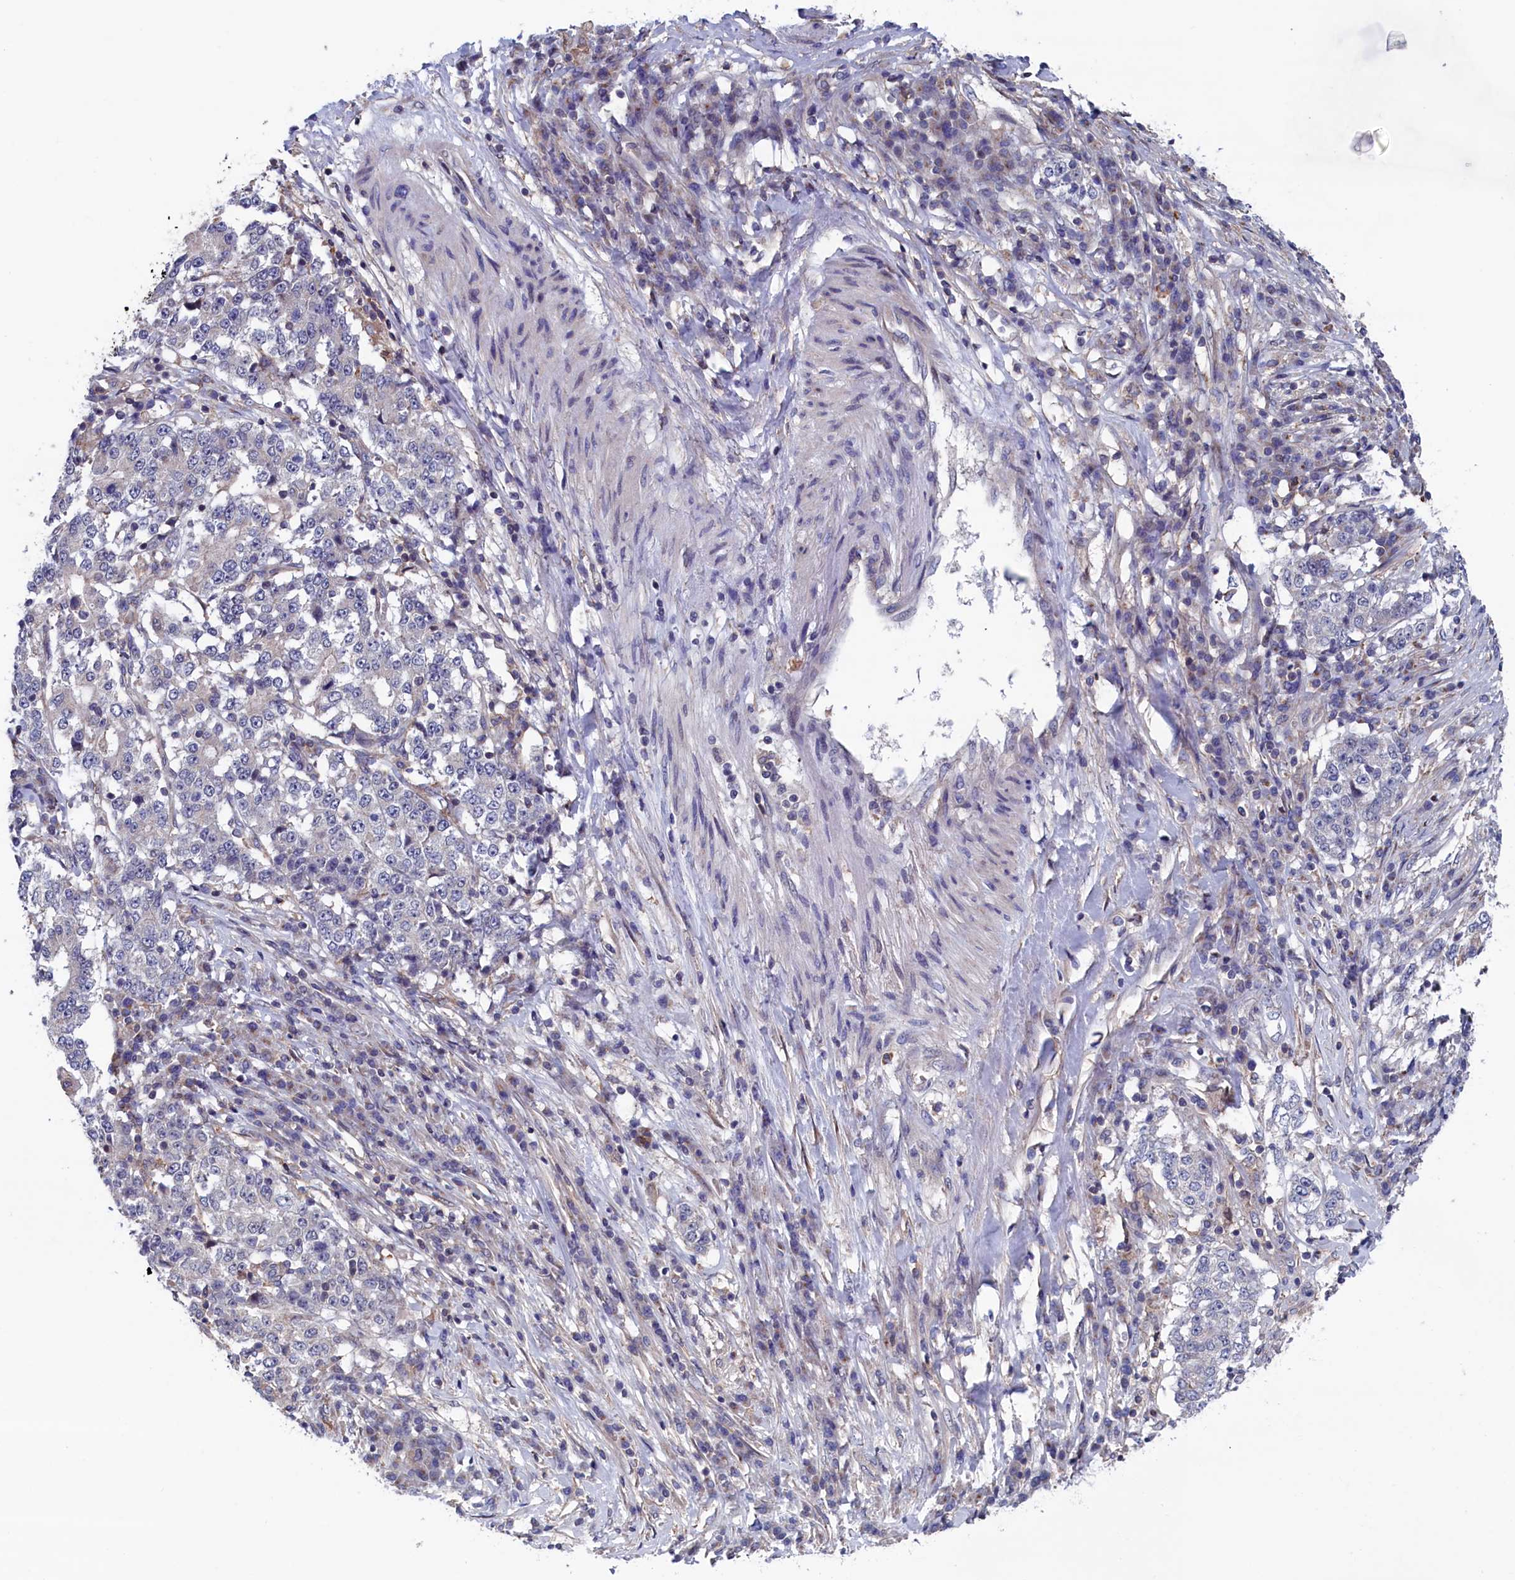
{"staining": {"intensity": "negative", "quantity": "none", "location": "none"}, "tissue": "stomach cancer", "cell_type": "Tumor cells", "image_type": "cancer", "snomed": [{"axis": "morphology", "description": "Adenocarcinoma, NOS"}, {"axis": "topography", "description": "Stomach"}], "caption": "This is an IHC histopathology image of human stomach cancer (adenocarcinoma). There is no expression in tumor cells.", "gene": "SPATA13", "patient": {"sex": "male", "age": 59}}